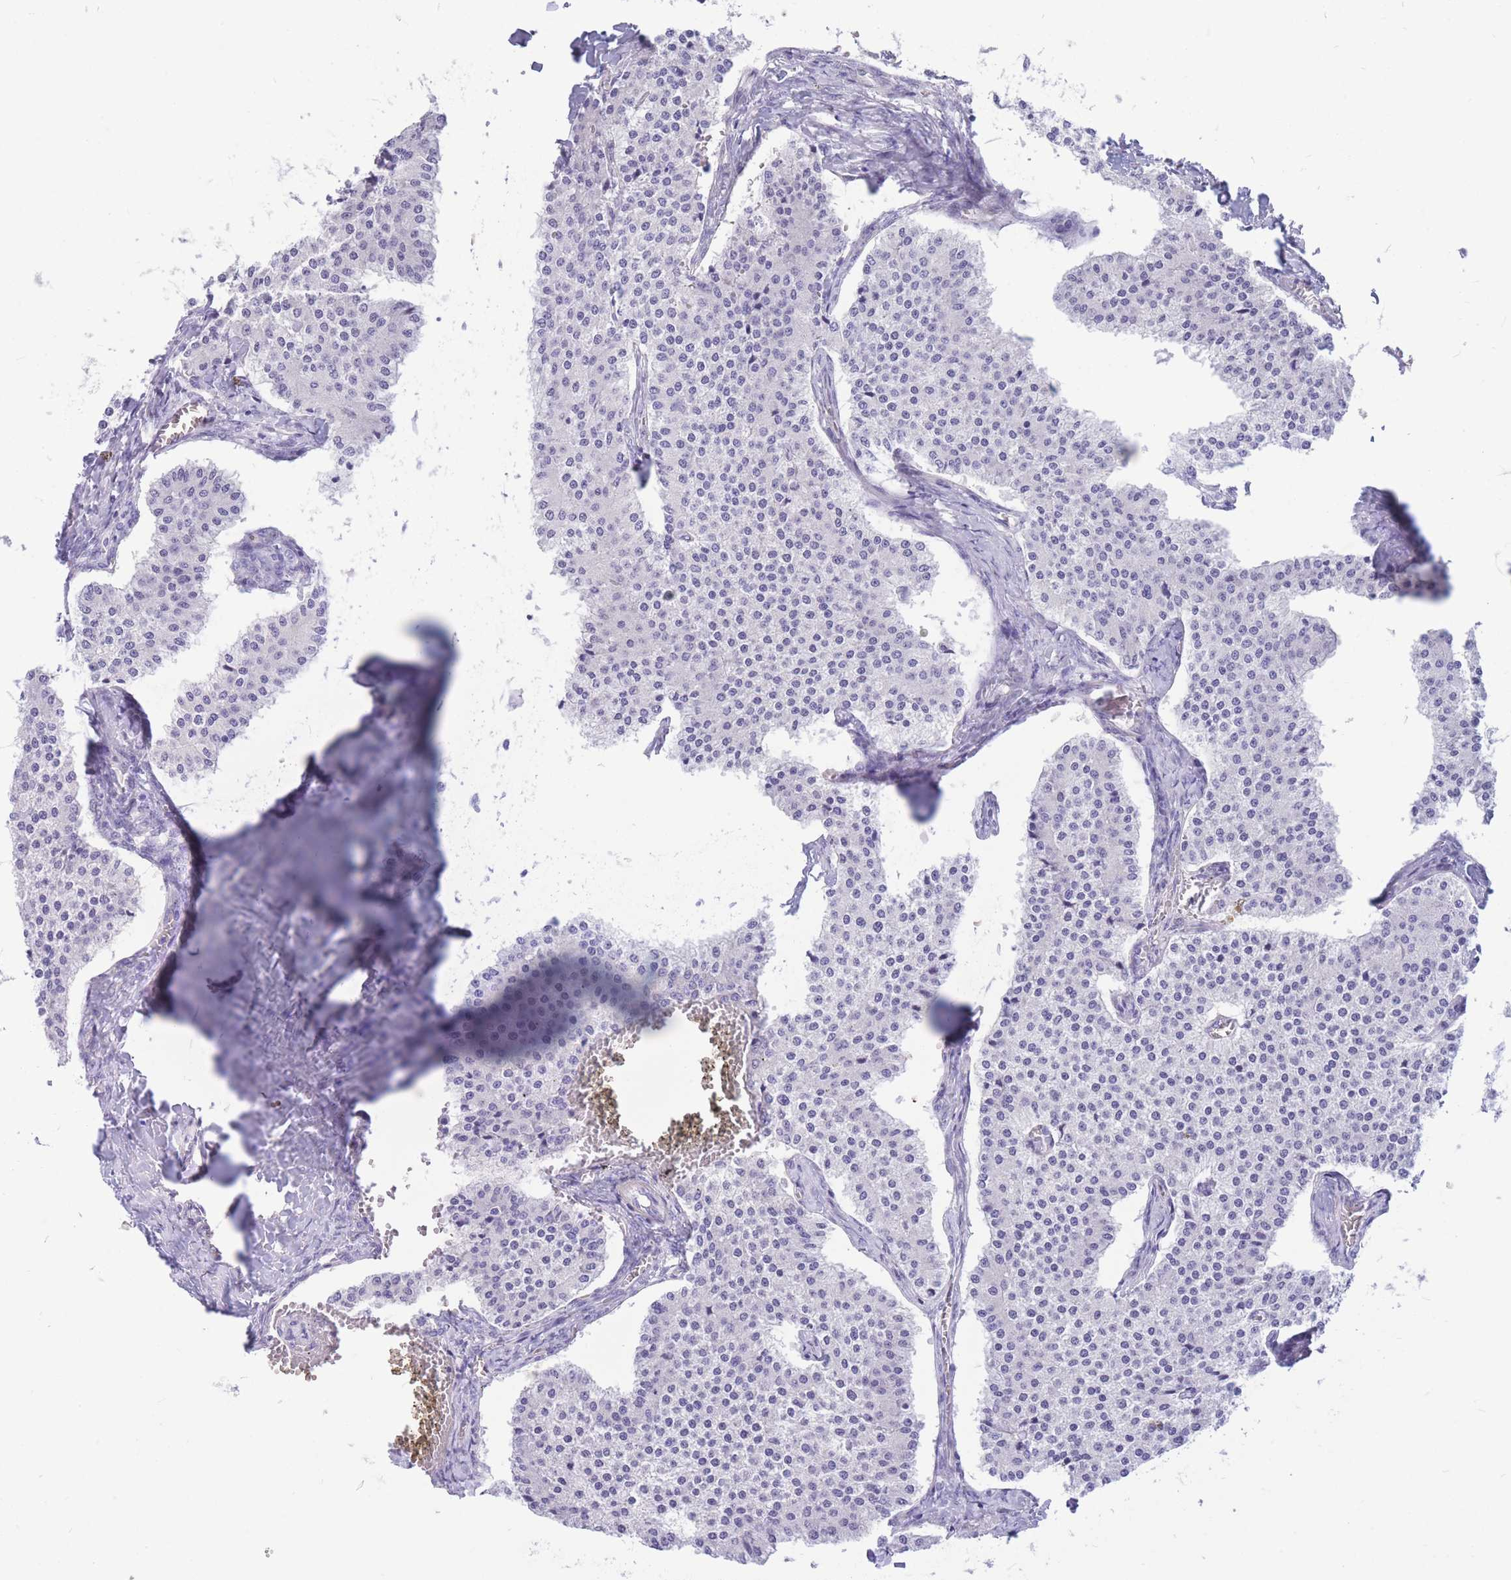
{"staining": {"intensity": "negative", "quantity": "none", "location": "none"}, "tissue": "carcinoid", "cell_type": "Tumor cells", "image_type": "cancer", "snomed": [{"axis": "morphology", "description": "Carcinoid, malignant, NOS"}, {"axis": "topography", "description": "Colon"}], "caption": "DAB immunohistochemical staining of malignant carcinoid demonstrates no significant staining in tumor cells.", "gene": "ZNF311", "patient": {"sex": "female", "age": 52}}